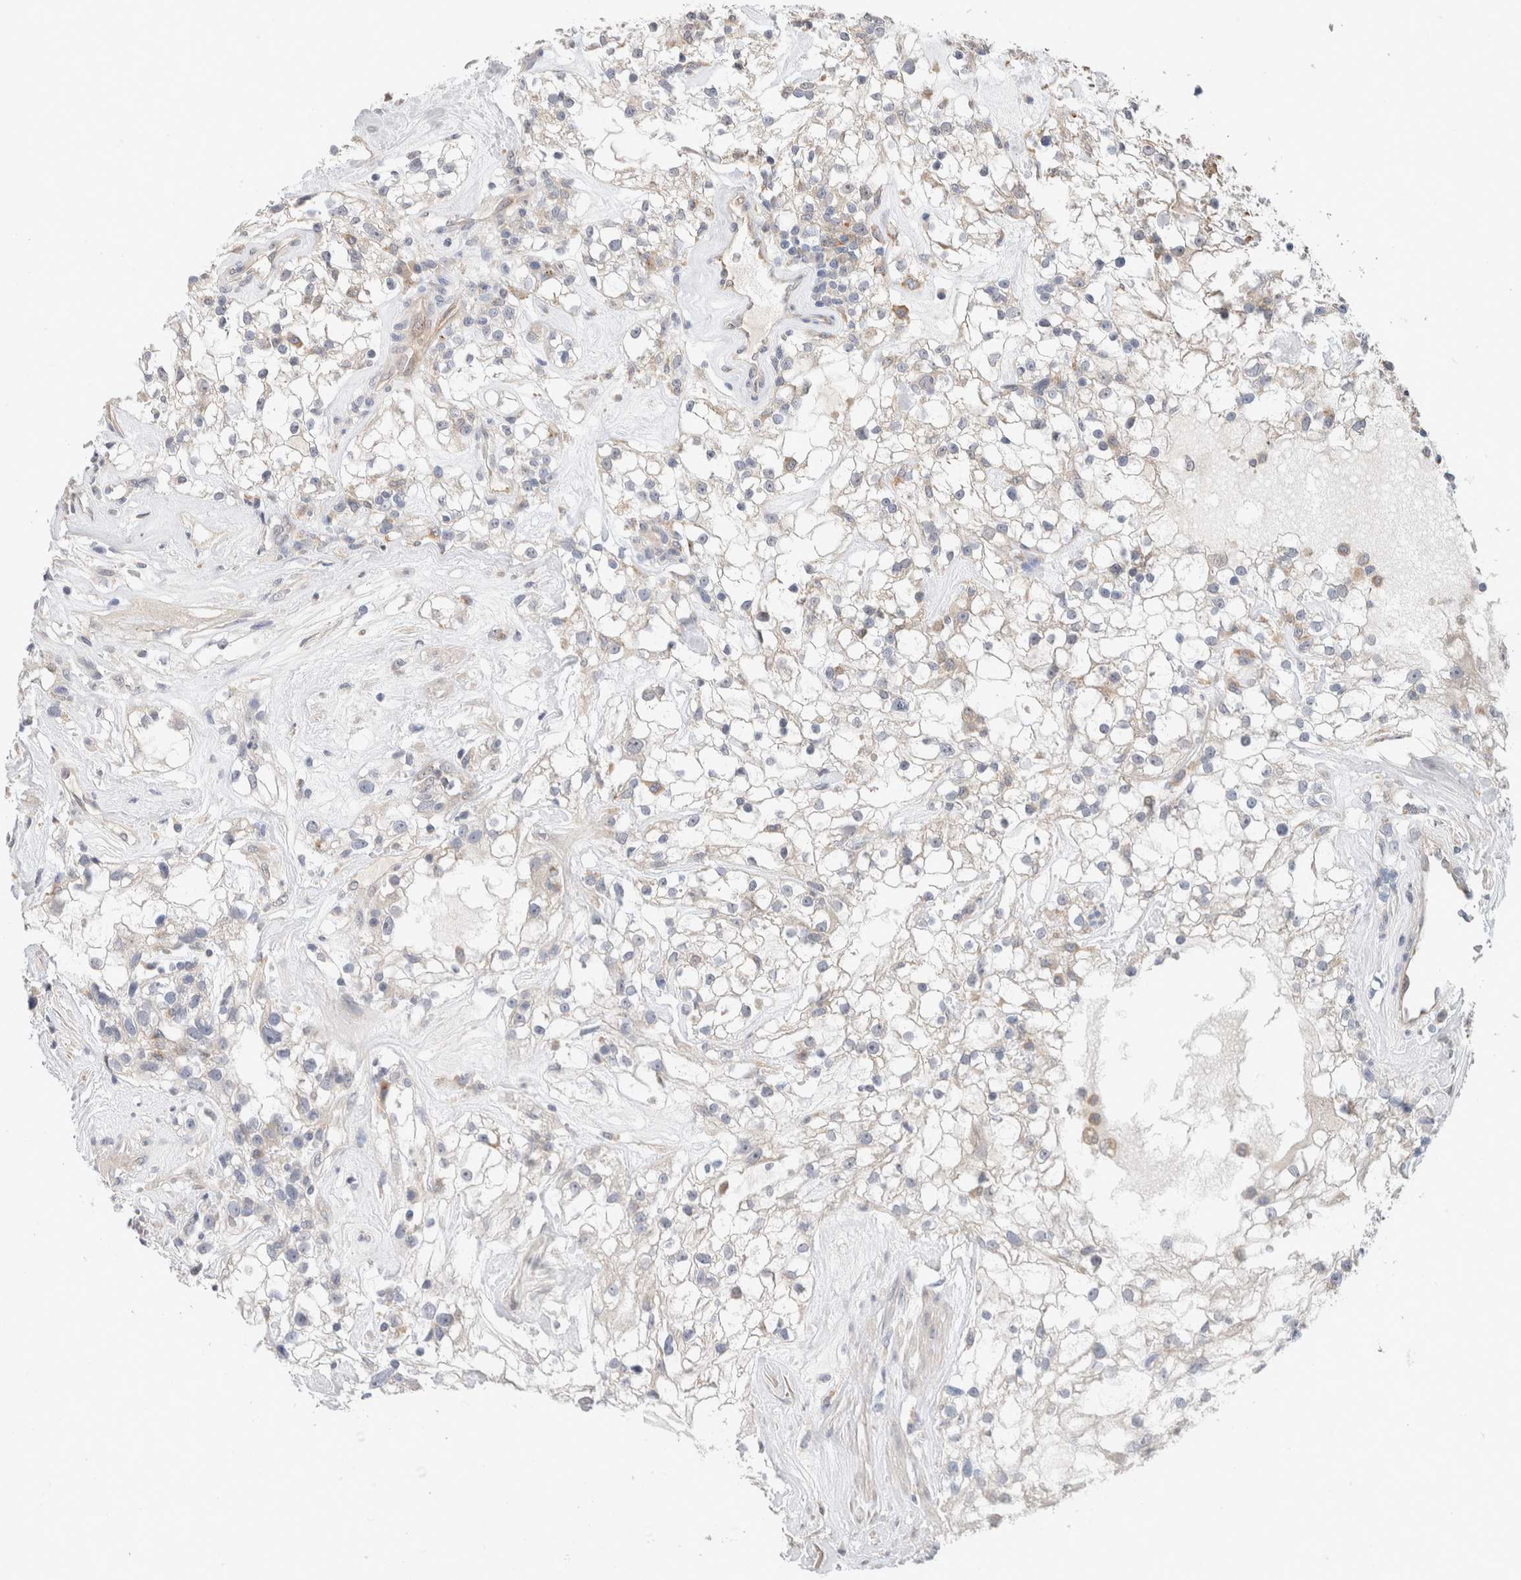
{"staining": {"intensity": "negative", "quantity": "none", "location": "none"}, "tissue": "renal cancer", "cell_type": "Tumor cells", "image_type": "cancer", "snomed": [{"axis": "morphology", "description": "Adenocarcinoma, NOS"}, {"axis": "topography", "description": "Kidney"}], "caption": "Image shows no significant protein positivity in tumor cells of renal adenocarcinoma. (Immunohistochemistry, brightfield microscopy, high magnification).", "gene": "SGK1", "patient": {"sex": "female", "age": 60}}